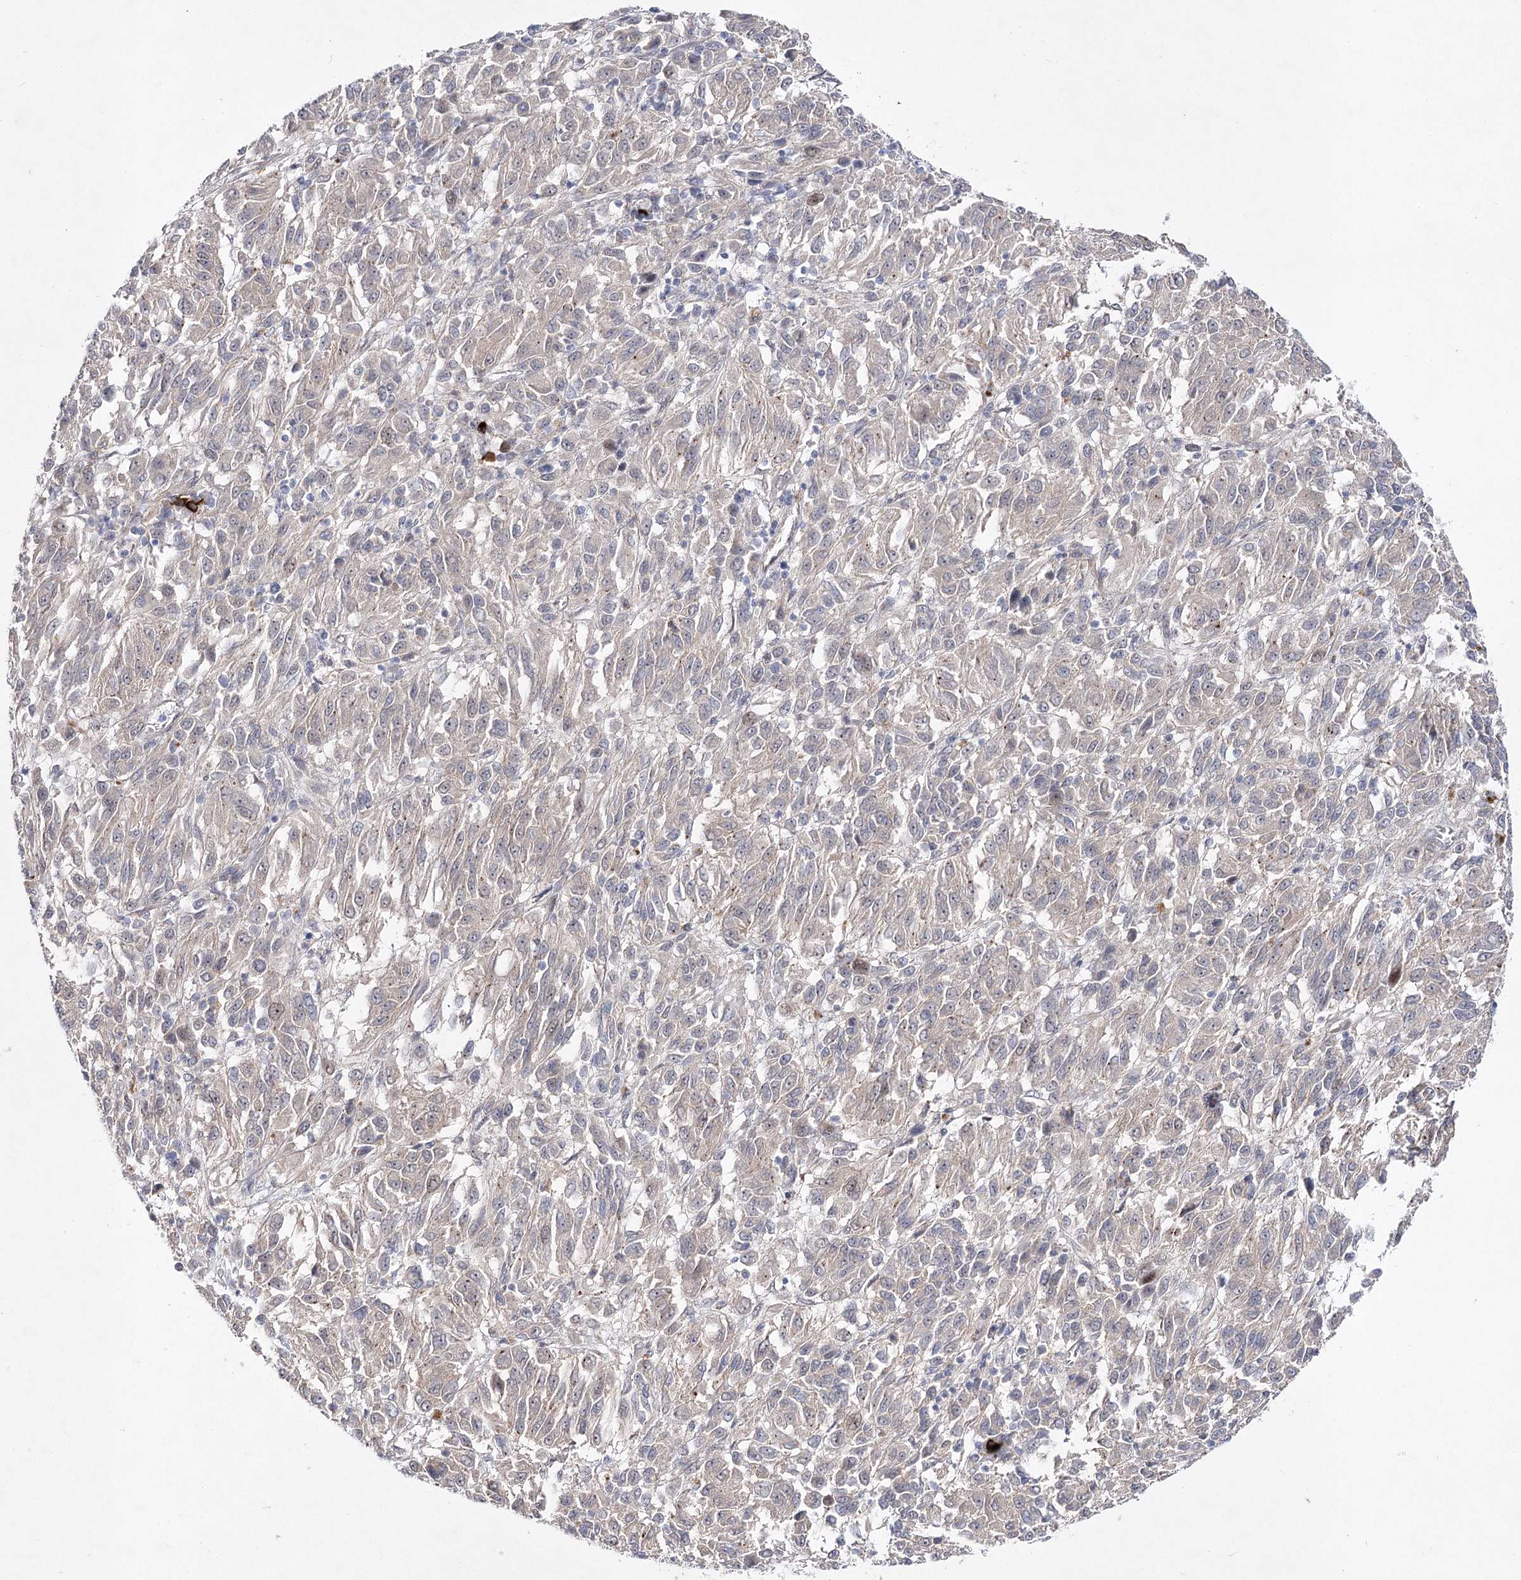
{"staining": {"intensity": "negative", "quantity": "none", "location": "none"}, "tissue": "melanoma", "cell_type": "Tumor cells", "image_type": "cancer", "snomed": [{"axis": "morphology", "description": "Malignant melanoma, Metastatic site"}, {"axis": "topography", "description": "Lung"}], "caption": "A micrograph of human melanoma is negative for staining in tumor cells. (Stains: DAB (3,3'-diaminobenzidine) immunohistochemistry (IHC) with hematoxylin counter stain, Microscopy: brightfield microscopy at high magnification).", "gene": "ARHGAP32", "patient": {"sex": "male", "age": 64}}